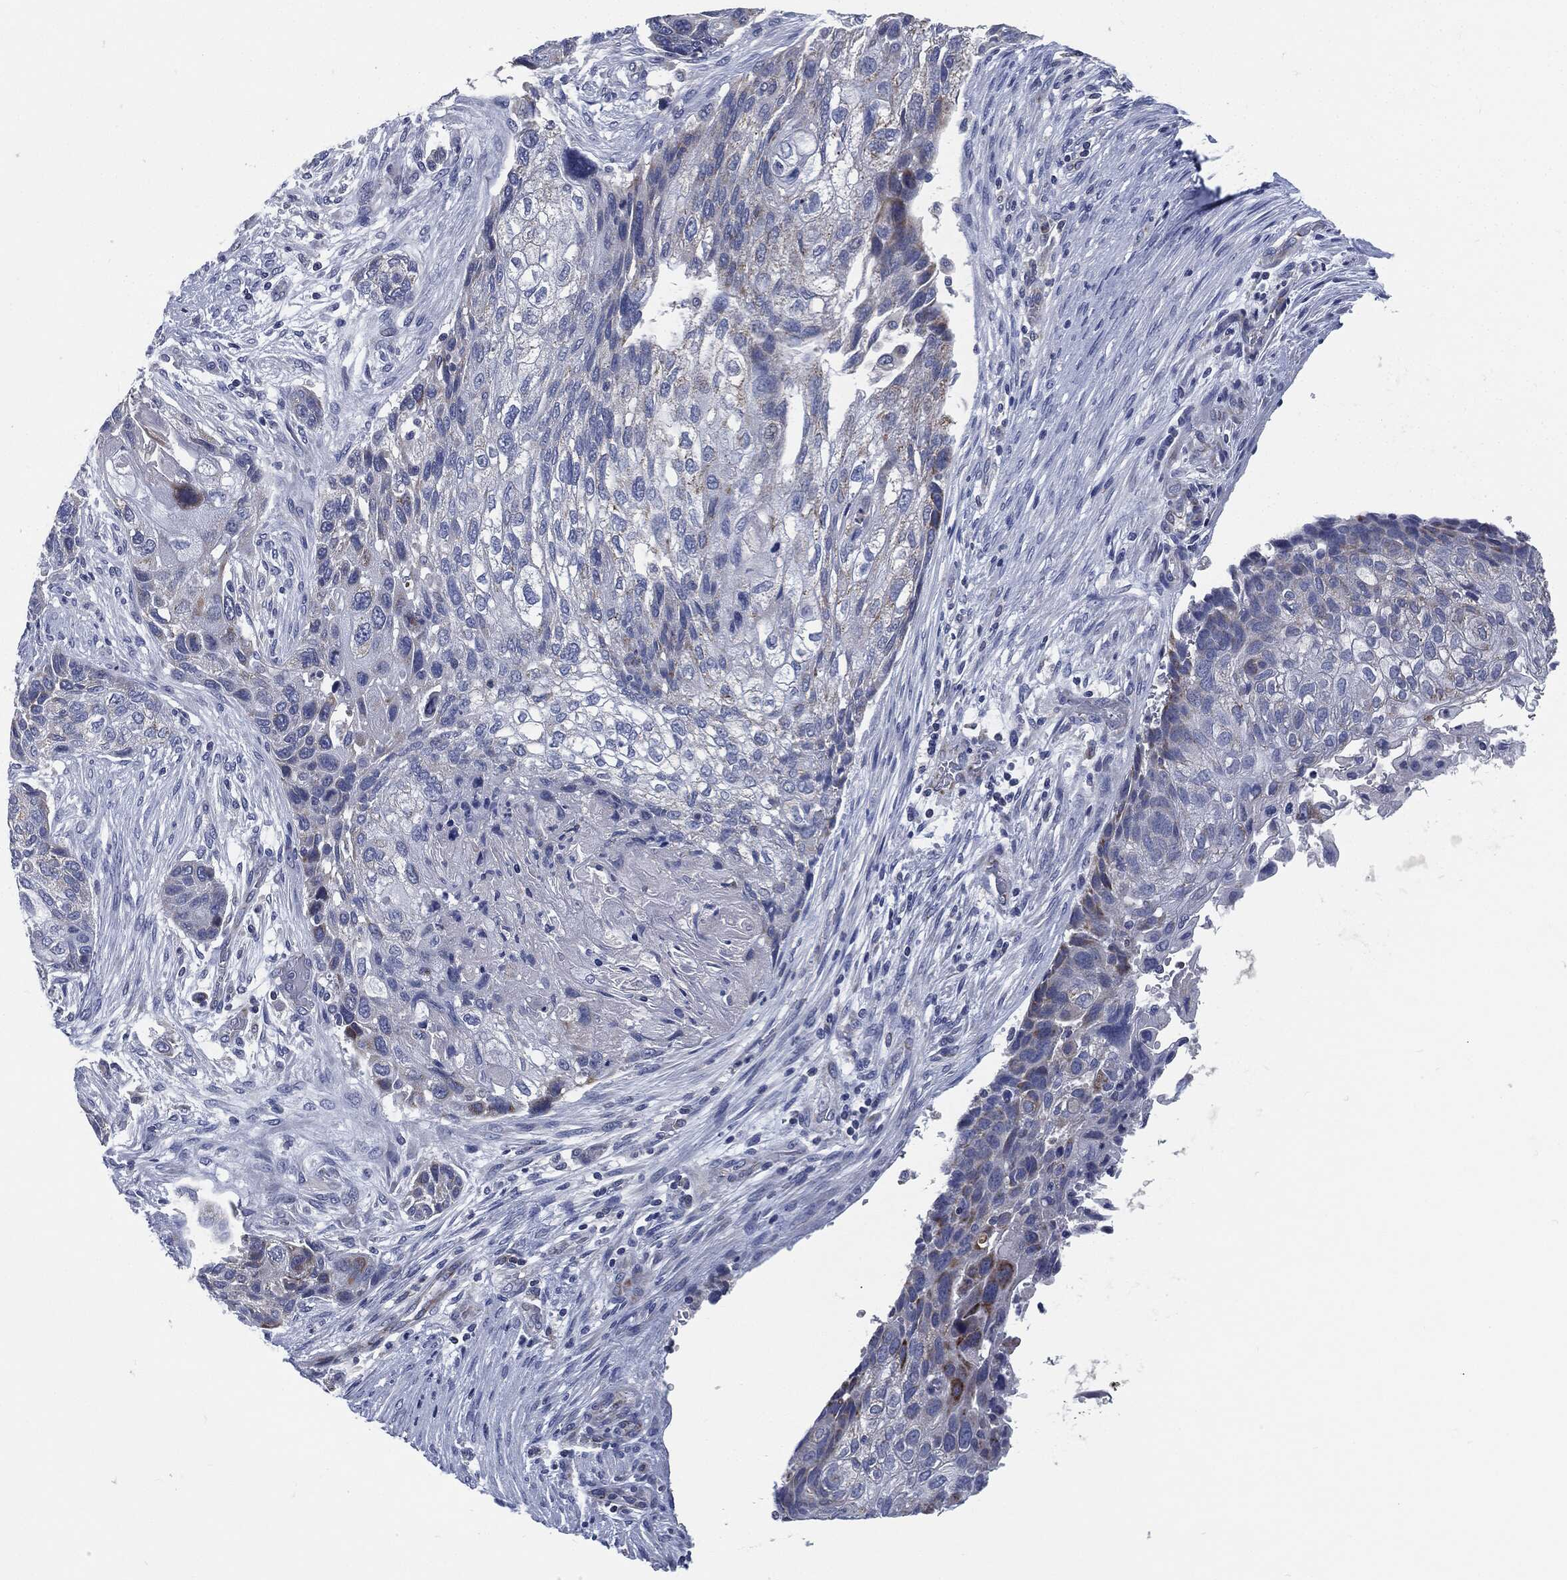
{"staining": {"intensity": "strong", "quantity": "<25%", "location": "cytoplasmic/membranous"}, "tissue": "lung cancer", "cell_type": "Tumor cells", "image_type": "cancer", "snomed": [{"axis": "morphology", "description": "Normal tissue, NOS"}, {"axis": "morphology", "description": "Squamous cell carcinoma, NOS"}, {"axis": "topography", "description": "Bronchus"}, {"axis": "topography", "description": "Lung"}], "caption": "Immunohistochemistry (IHC) (DAB) staining of lung cancer (squamous cell carcinoma) shows strong cytoplasmic/membranous protein staining in approximately <25% of tumor cells.", "gene": "SIGLEC9", "patient": {"sex": "male", "age": 69}}